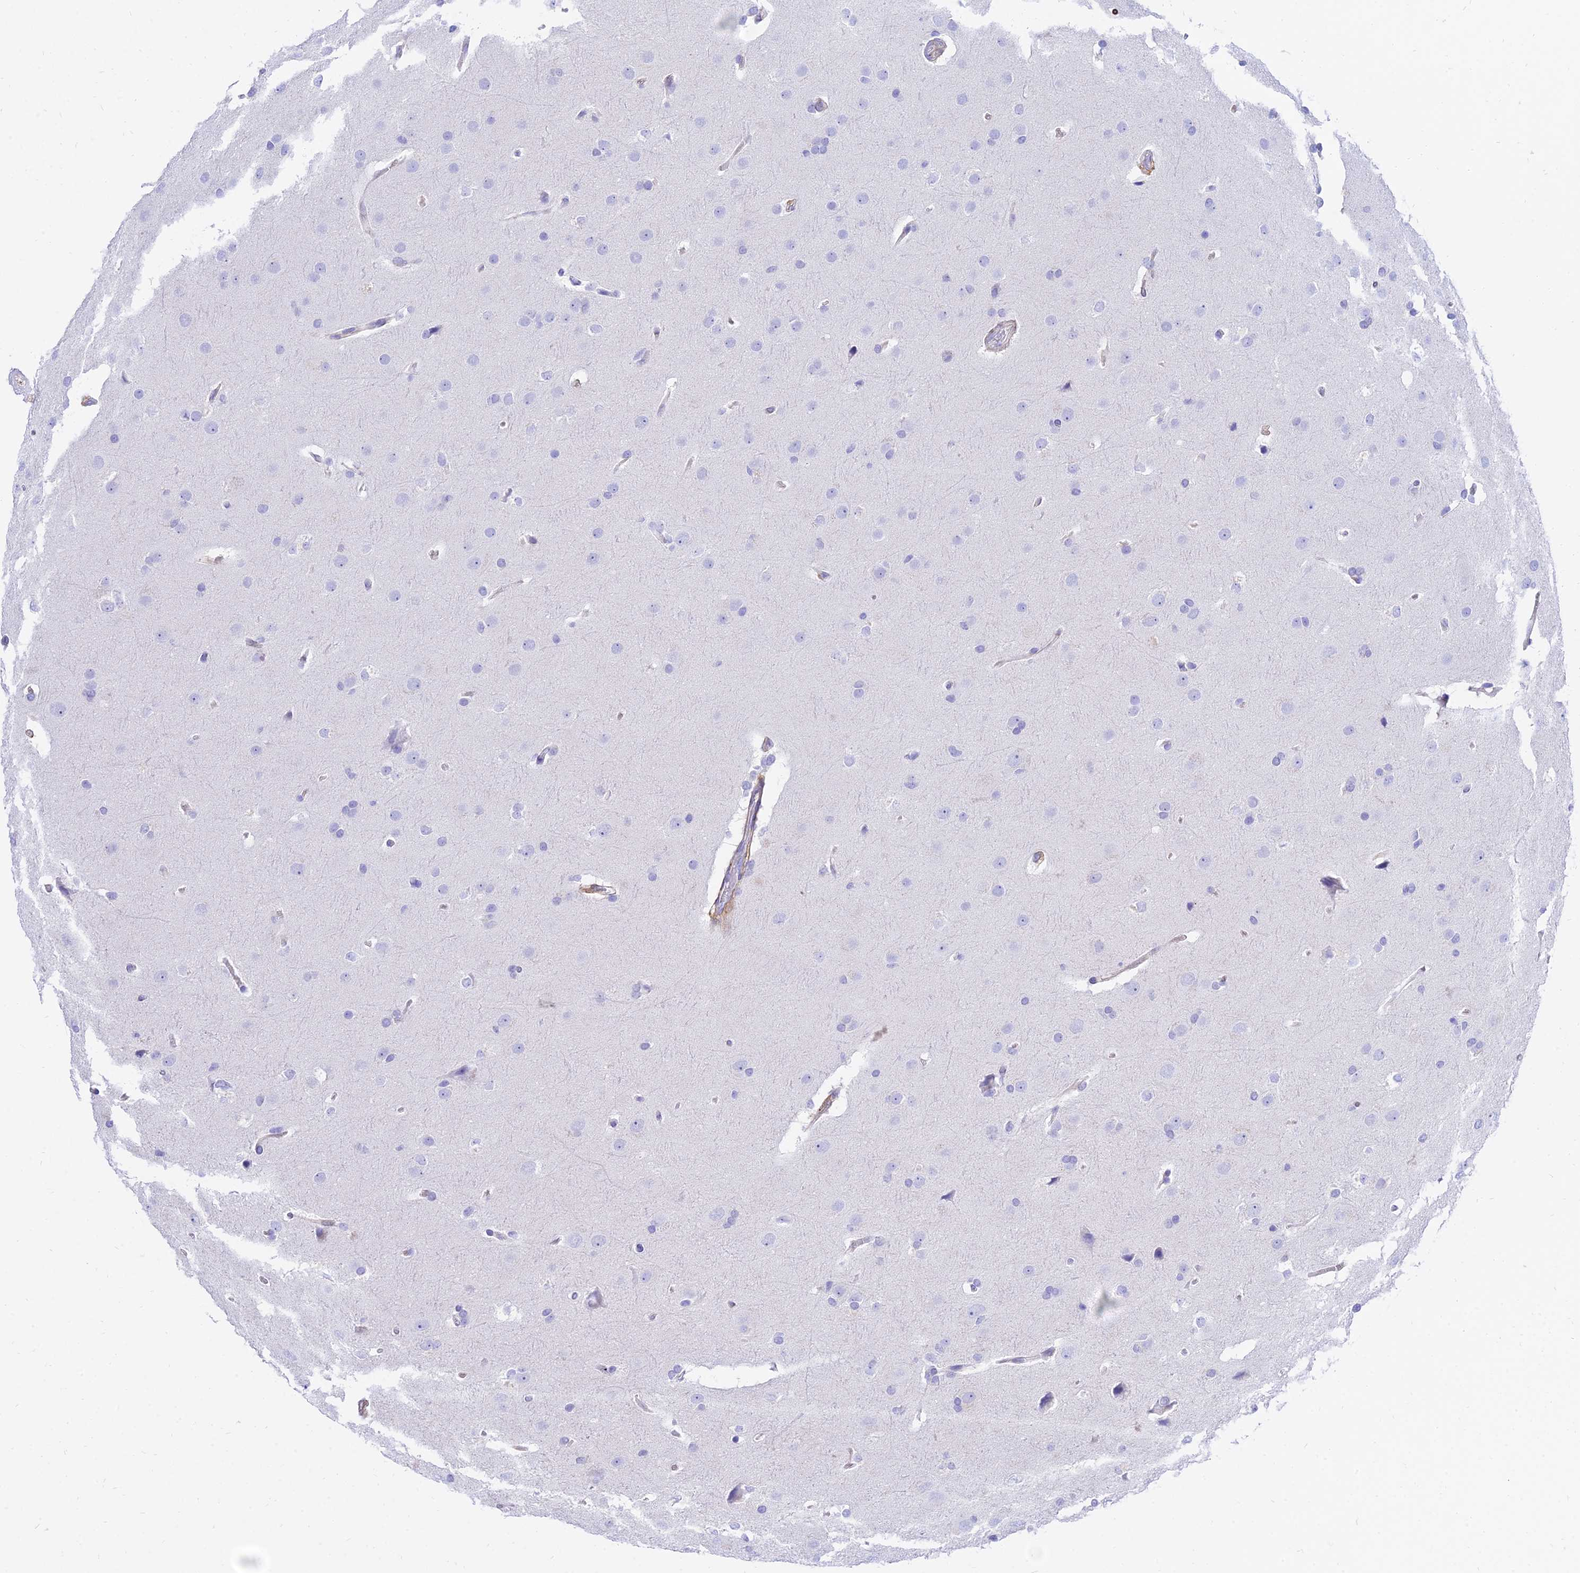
{"staining": {"intensity": "negative", "quantity": "none", "location": "none"}, "tissue": "glioma", "cell_type": "Tumor cells", "image_type": "cancer", "snomed": [{"axis": "morphology", "description": "Glioma, malignant, Low grade"}, {"axis": "topography", "description": "Brain"}], "caption": "Tumor cells are negative for brown protein staining in glioma.", "gene": "SREK1IP1", "patient": {"sex": "female", "age": 37}}